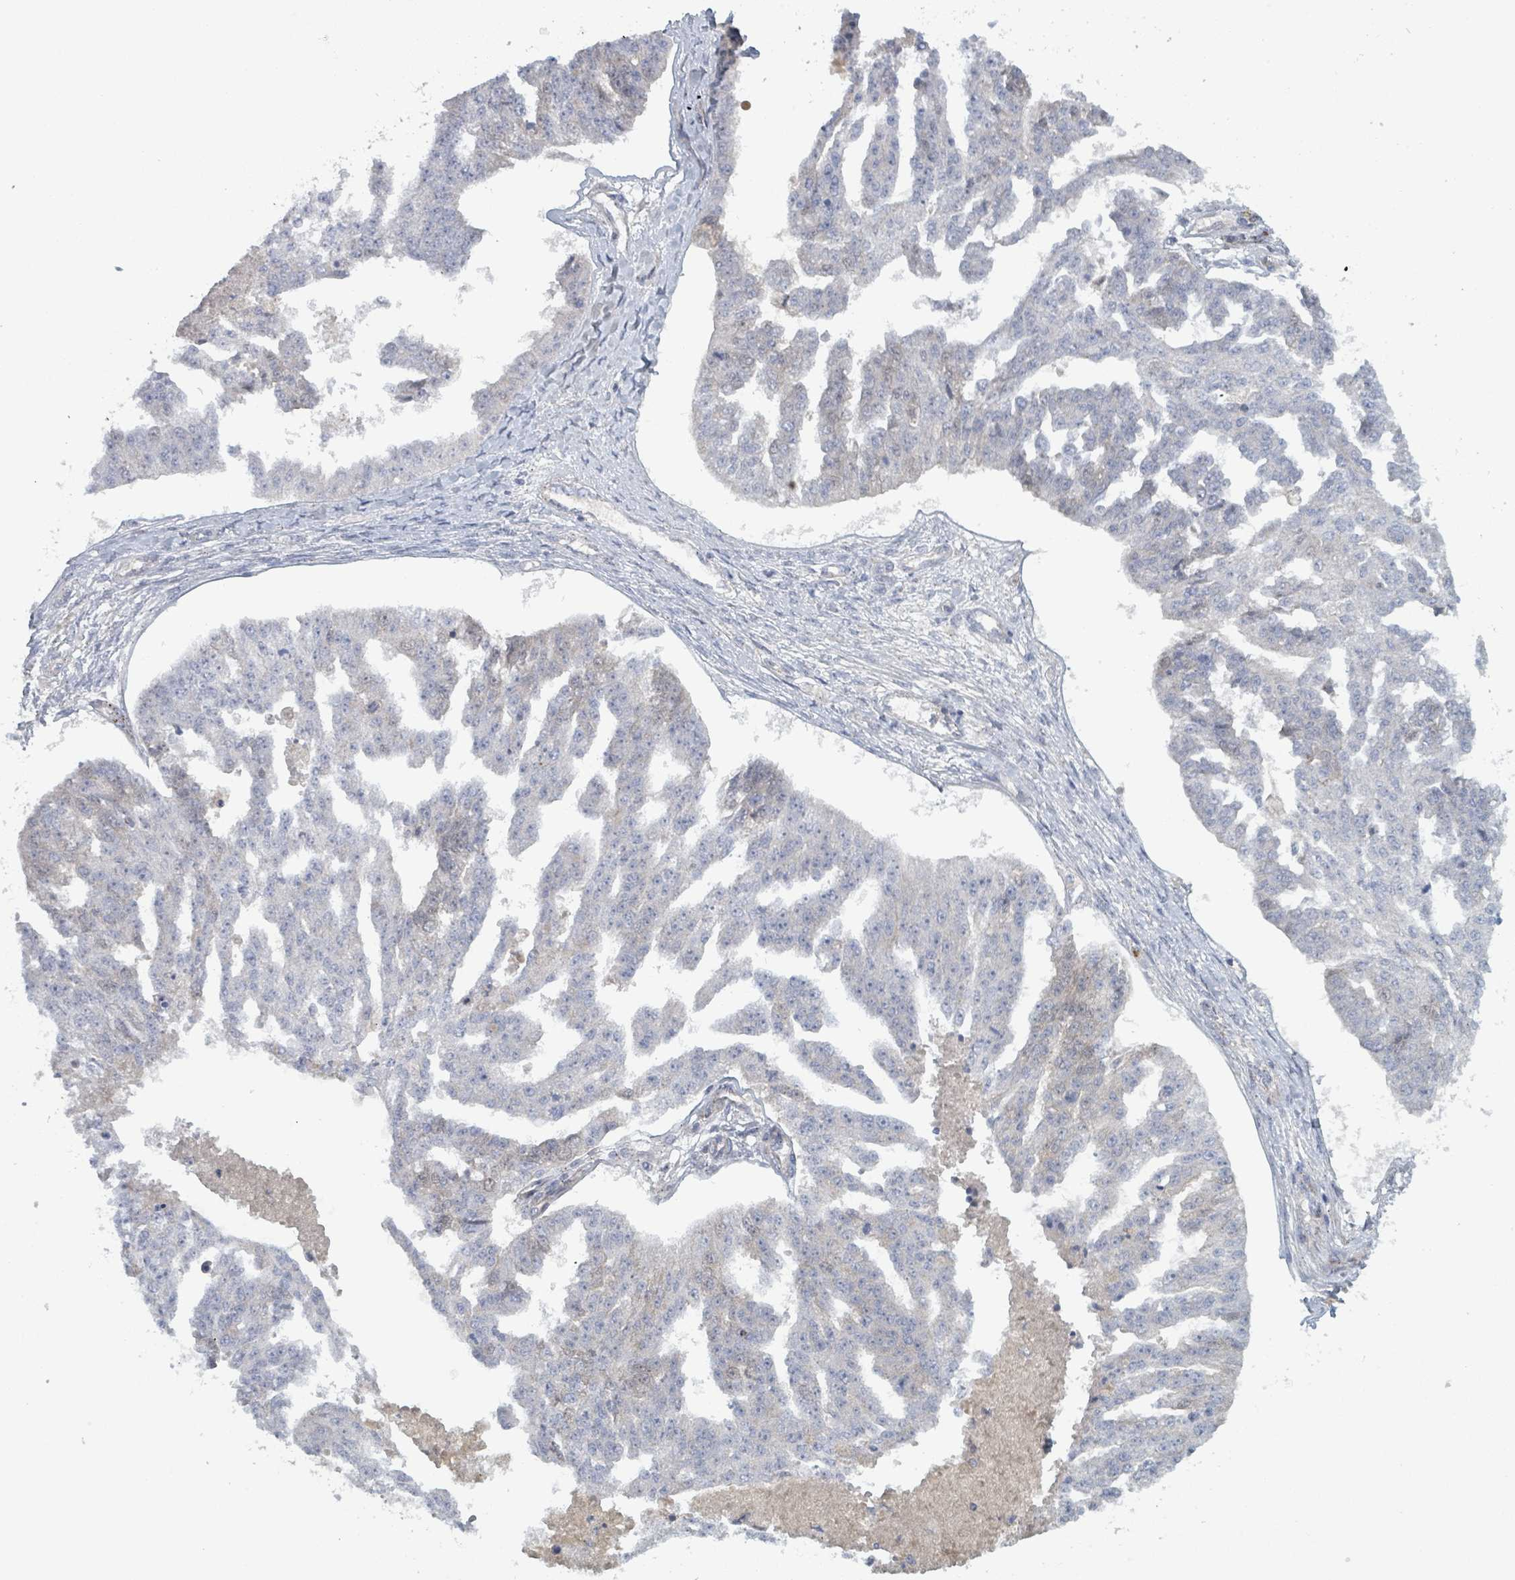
{"staining": {"intensity": "negative", "quantity": "none", "location": "none"}, "tissue": "ovarian cancer", "cell_type": "Tumor cells", "image_type": "cancer", "snomed": [{"axis": "morphology", "description": "Cystadenocarcinoma, serous, NOS"}, {"axis": "topography", "description": "Ovary"}], "caption": "Protein analysis of ovarian serous cystadenocarcinoma exhibits no significant expression in tumor cells.", "gene": "COL5A3", "patient": {"sex": "female", "age": 58}}